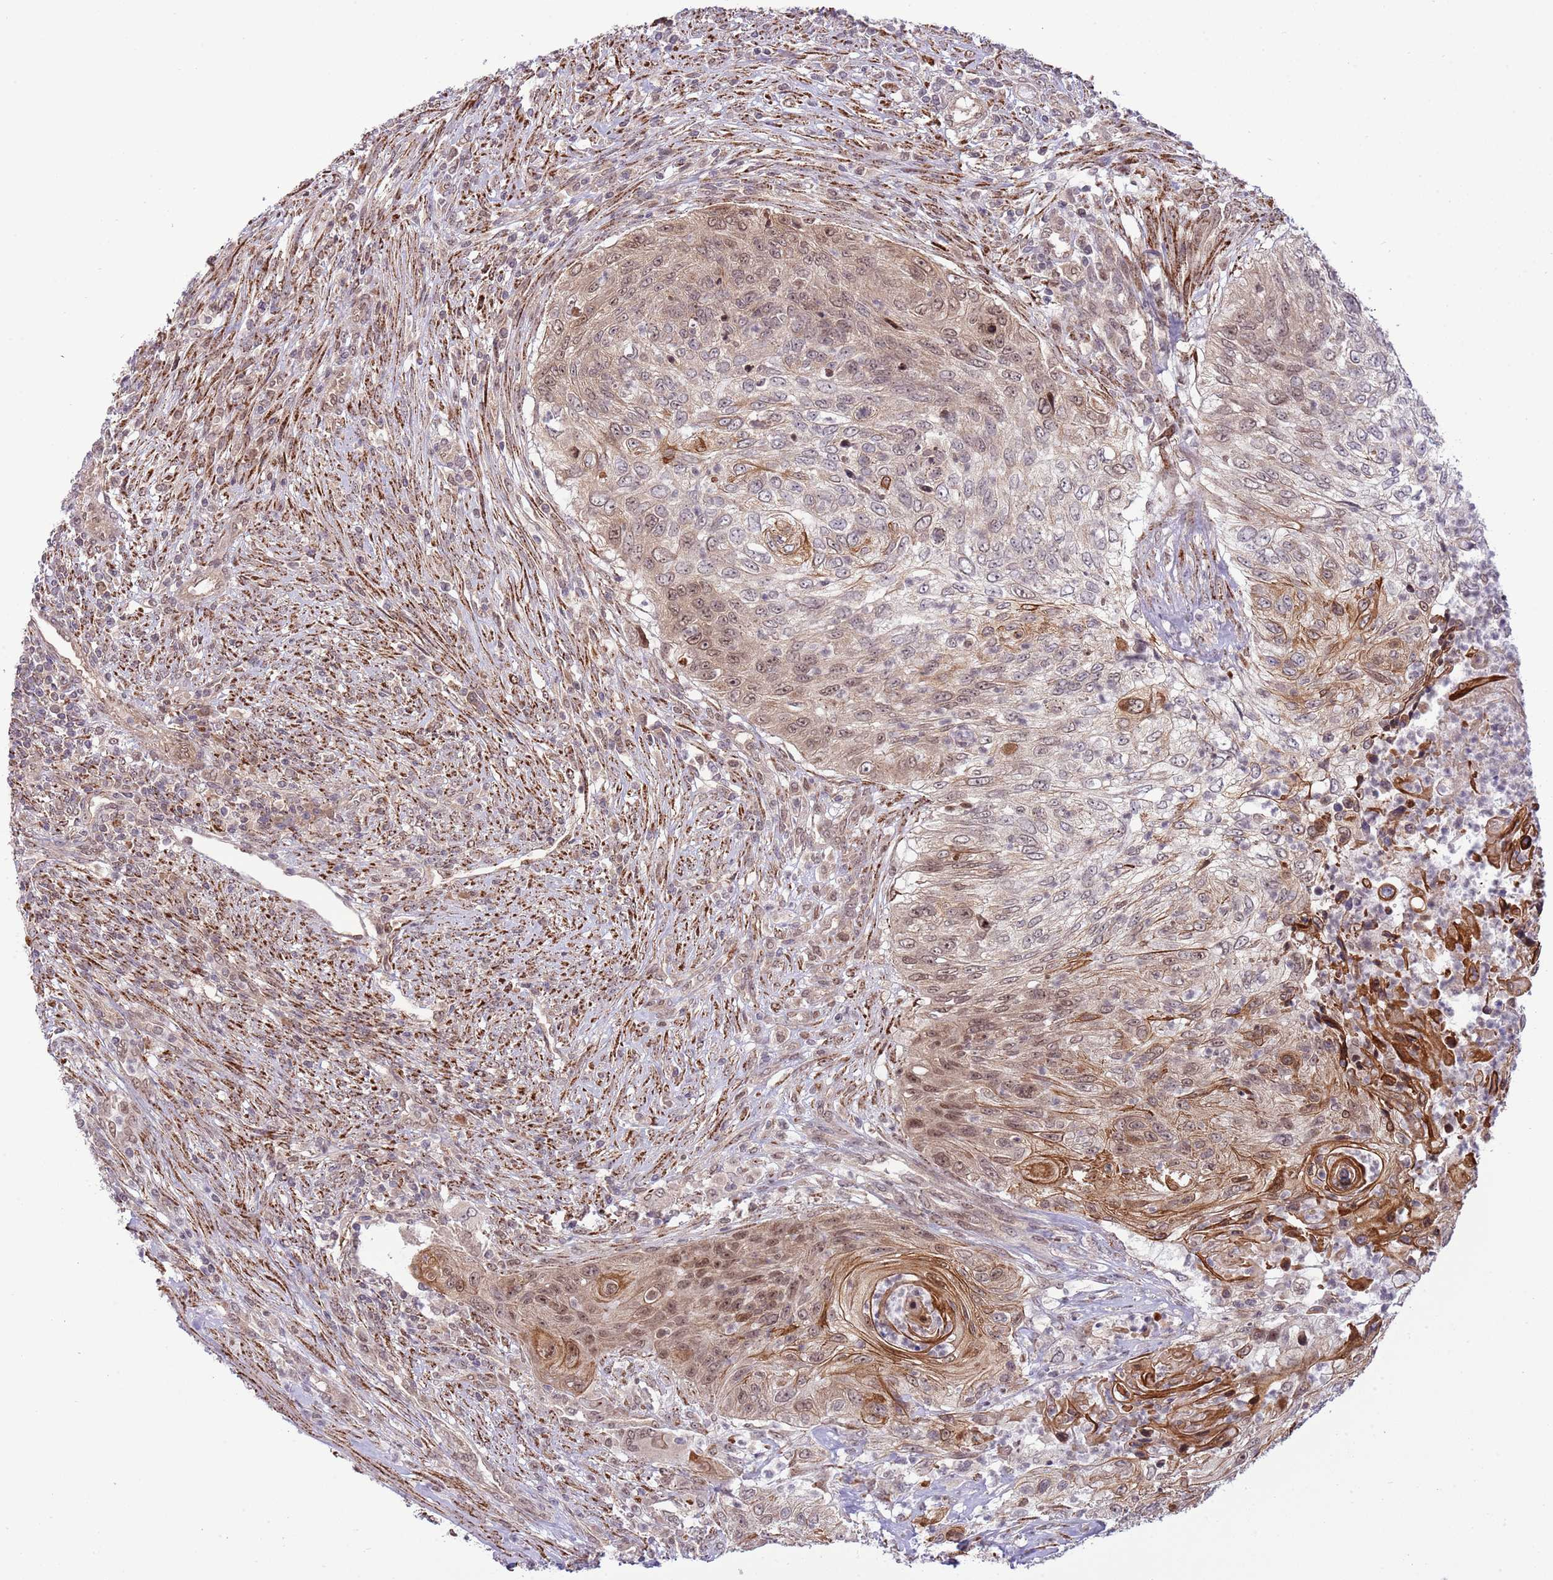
{"staining": {"intensity": "strong", "quantity": "25%-75%", "location": "cytoplasmic/membranous,nuclear"}, "tissue": "urothelial cancer", "cell_type": "Tumor cells", "image_type": "cancer", "snomed": [{"axis": "morphology", "description": "Urothelial carcinoma, High grade"}, {"axis": "topography", "description": "Urinary bladder"}], "caption": "Immunohistochemical staining of urothelial carcinoma (high-grade) exhibits high levels of strong cytoplasmic/membranous and nuclear expression in about 25%-75% of tumor cells. Using DAB (brown) and hematoxylin (blue) stains, captured at high magnification using brightfield microscopy.", "gene": "CHD1", "patient": {"sex": "female", "age": 60}}